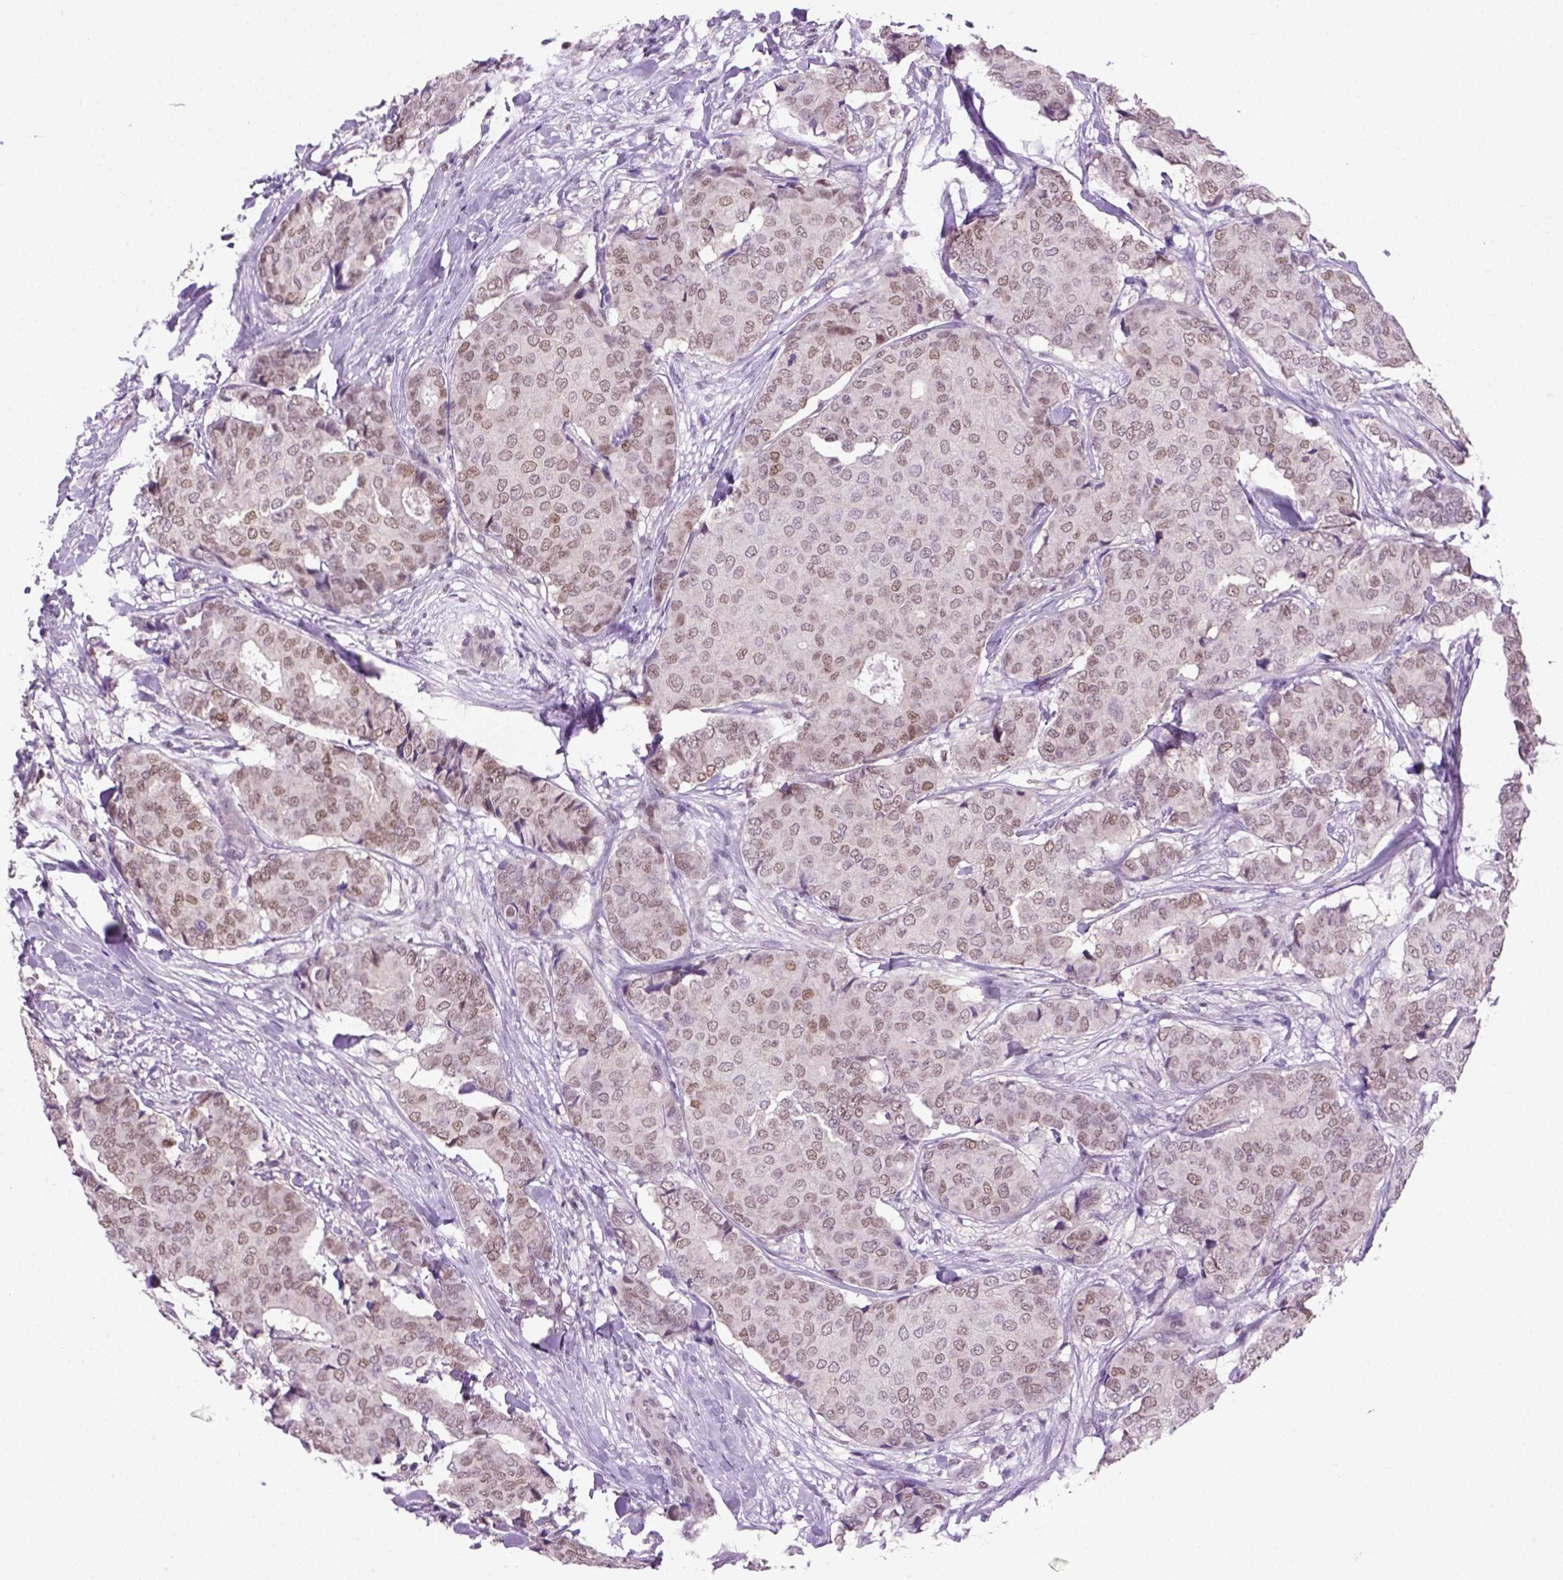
{"staining": {"intensity": "weak", "quantity": "<25%", "location": "nuclear"}, "tissue": "breast cancer", "cell_type": "Tumor cells", "image_type": "cancer", "snomed": [{"axis": "morphology", "description": "Duct carcinoma"}, {"axis": "topography", "description": "Breast"}], "caption": "There is no significant positivity in tumor cells of breast cancer (infiltrating ductal carcinoma).", "gene": "MGMT", "patient": {"sex": "female", "age": 75}}